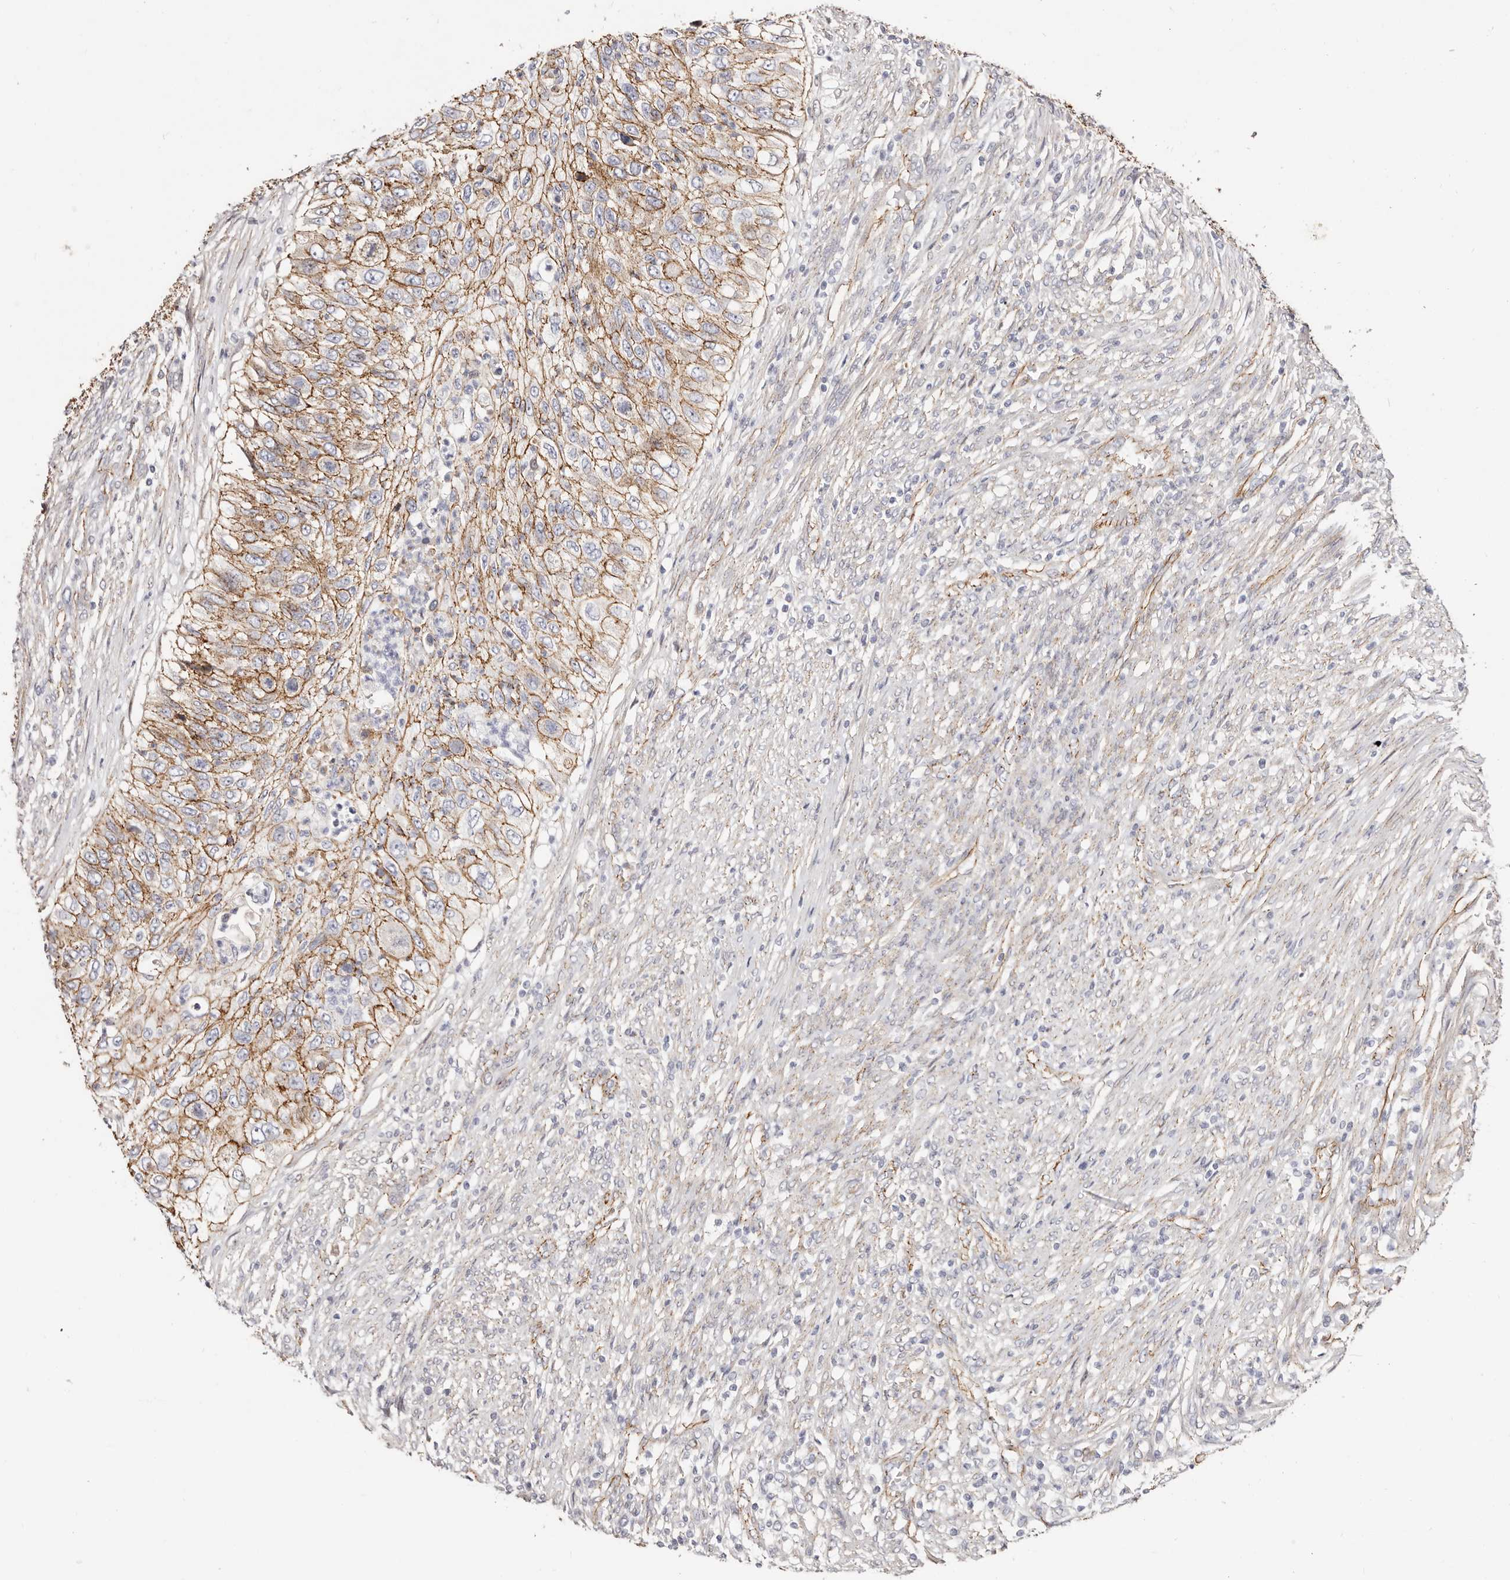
{"staining": {"intensity": "moderate", "quantity": ">75%", "location": "cytoplasmic/membranous"}, "tissue": "urothelial cancer", "cell_type": "Tumor cells", "image_type": "cancer", "snomed": [{"axis": "morphology", "description": "Urothelial carcinoma, High grade"}, {"axis": "topography", "description": "Urinary bladder"}], "caption": "This is an image of immunohistochemistry (IHC) staining of urothelial cancer, which shows moderate positivity in the cytoplasmic/membranous of tumor cells.", "gene": "CTNNB1", "patient": {"sex": "female", "age": 60}}